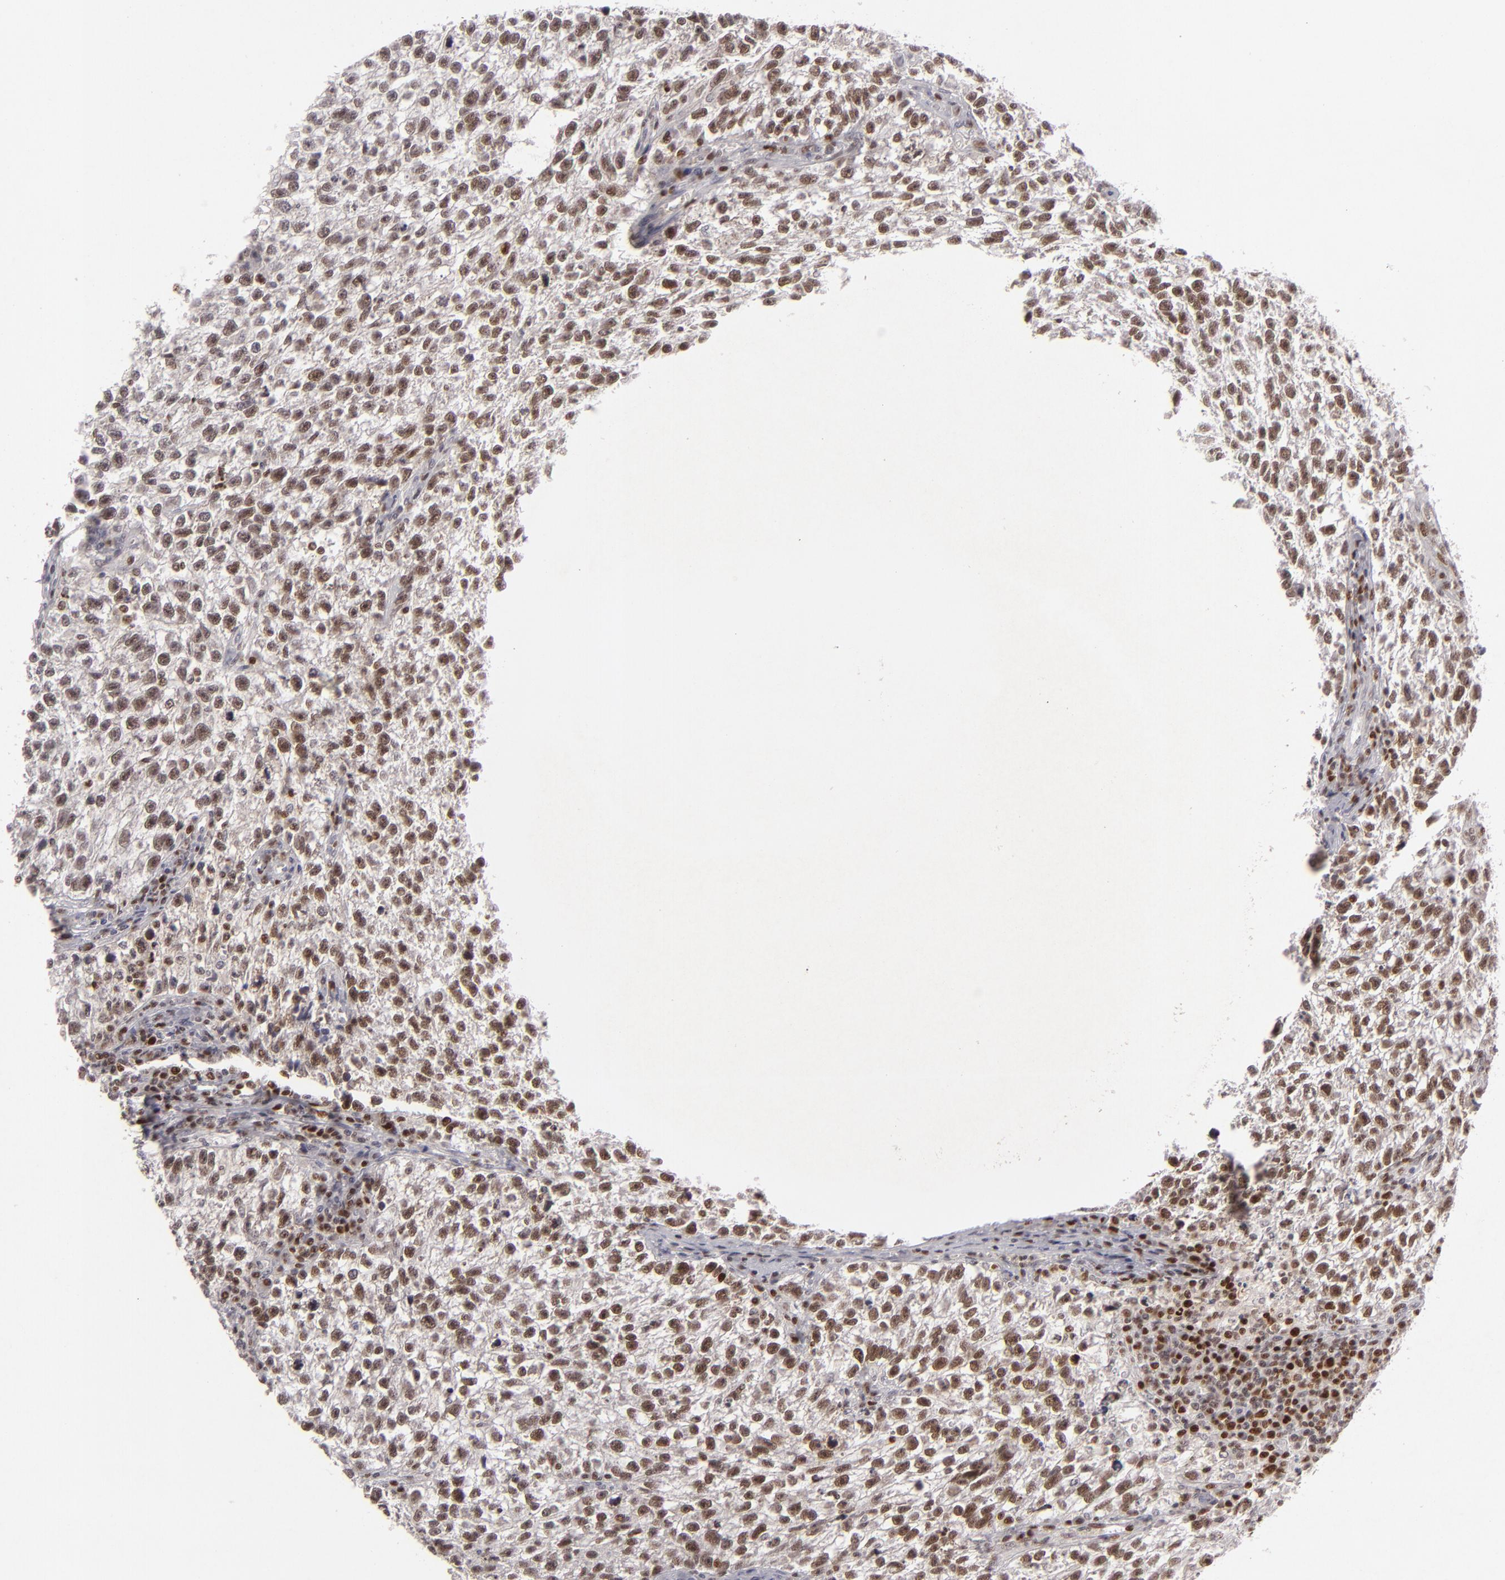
{"staining": {"intensity": "strong", "quantity": ">75%", "location": "nuclear"}, "tissue": "testis cancer", "cell_type": "Tumor cells", "image_type": "cancer", "snomed": [{"axis": "morphology", "description": "Seminoma, NOS"}, {"axis": "topography", "description": "Testis"}], "caption": "Brown immunohistochemical staining in testis seminoma displays strong nuclear positivity in about >75% of tumor cells.", "gene": "FEN1", "patient": {"sex": "male", "age": 38}}